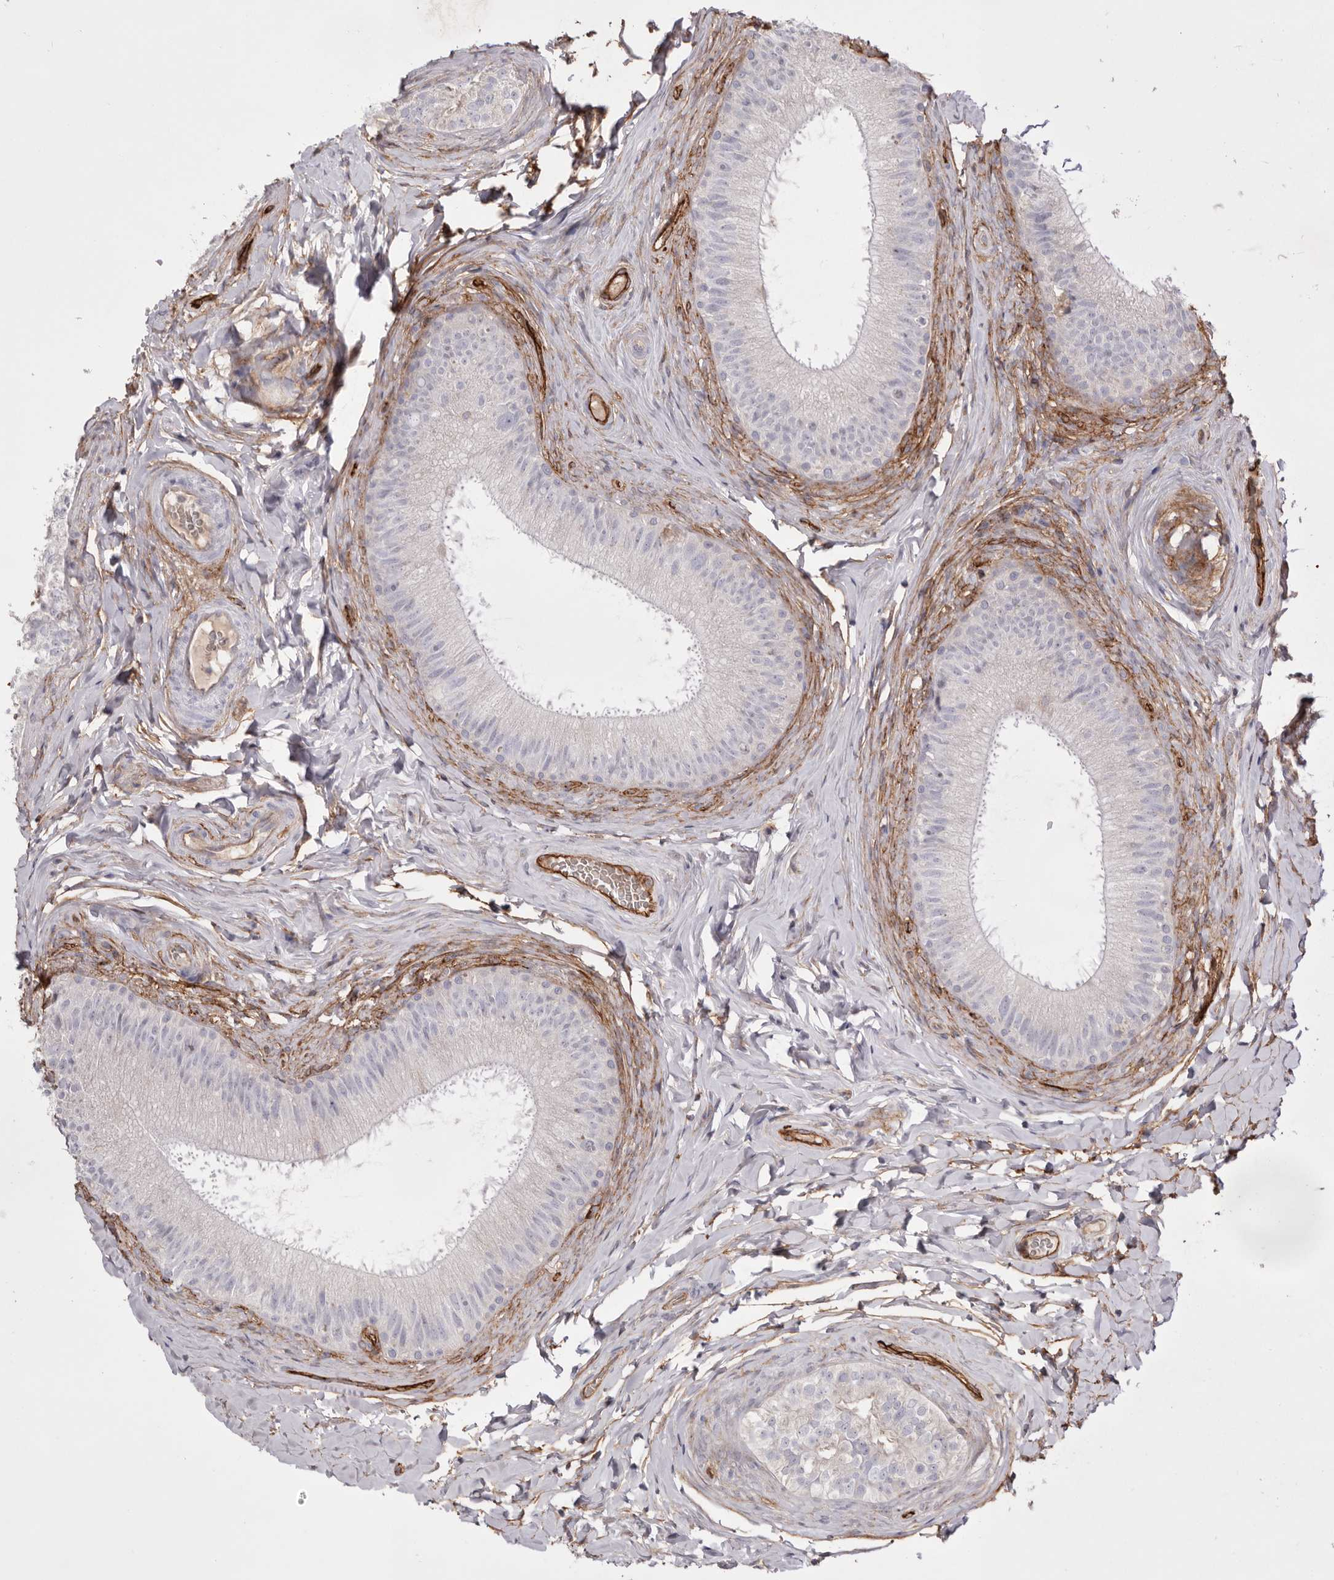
{"staining": {"intensity": "negative", "quantity": "none", "location": "none"}, "tissue": "epididymis", "cell_type": "Glandular cells", "image_type": "normal", "snomed": [{"axis": "morphology", "description": "Normal tissue, NOS"}, {"axis": "topography", "description": "Epididymis"}], "caption": "This is an IHC photomicrograph of normal human epididymis. There is no staining in glandular cells.", "gene": "LRRC66", "patient": {"sex": "male", "age": 49}}